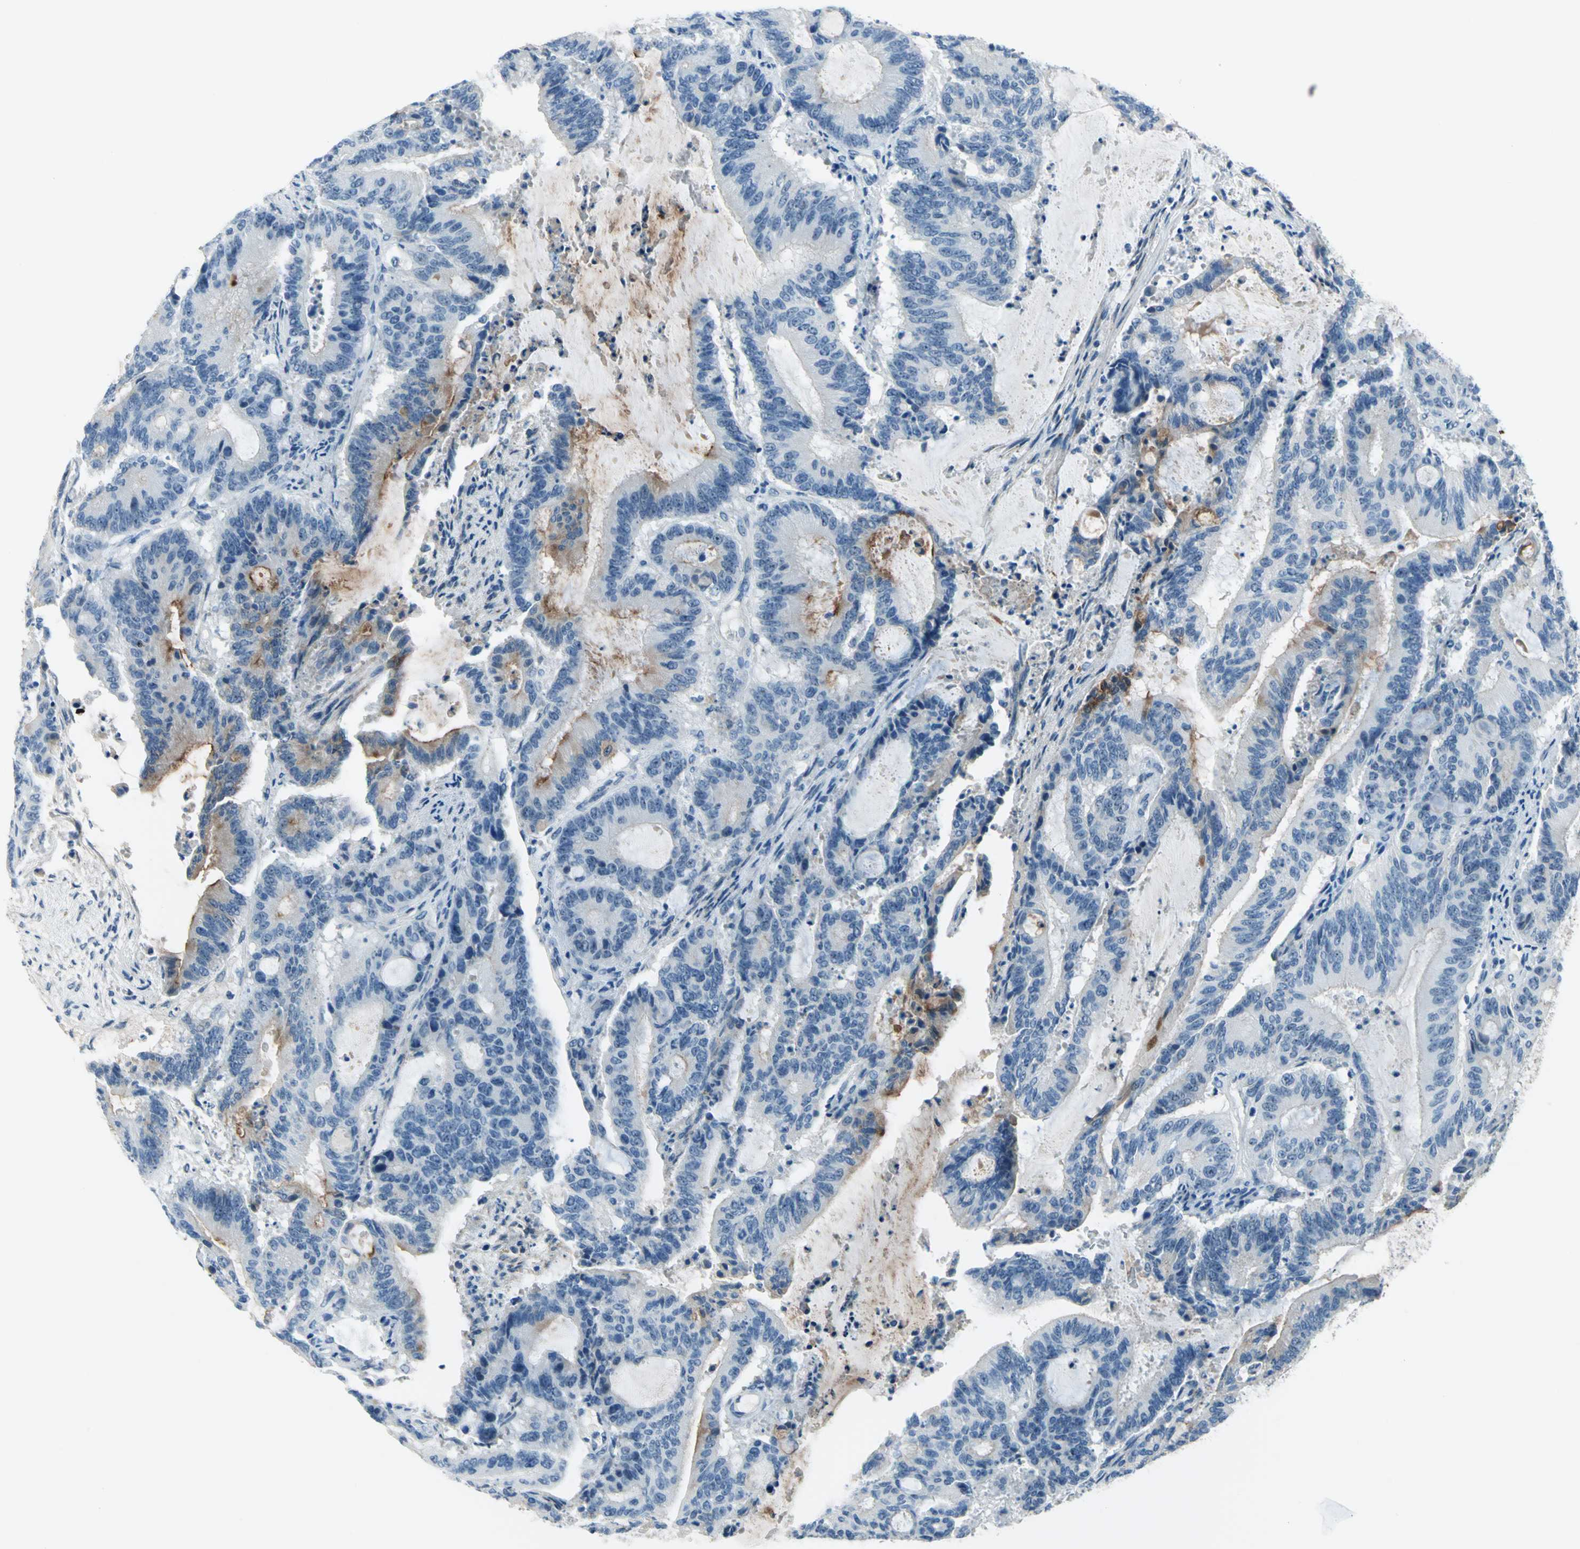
{"staining": {"intensity": "moderate", "quantity": "<25%", "location": "cytoplasmic/membranous"}, "tissue": "liver cancer", "cell_type": "Tumor cells", "image_type": "cancer", "snomed": [{"axis": "morphology", "description": "Cholangiocarcinoma"}, {"axis": "topography", "description": "Liver"}], "caption": "A brown stain highlights moderate cytoplasmic/membranous staining of a protein in cholangiocarcinoma (liver) tumor cells.", "gene": "MUC4", "patient": {"sex": "female", "age": 73}}